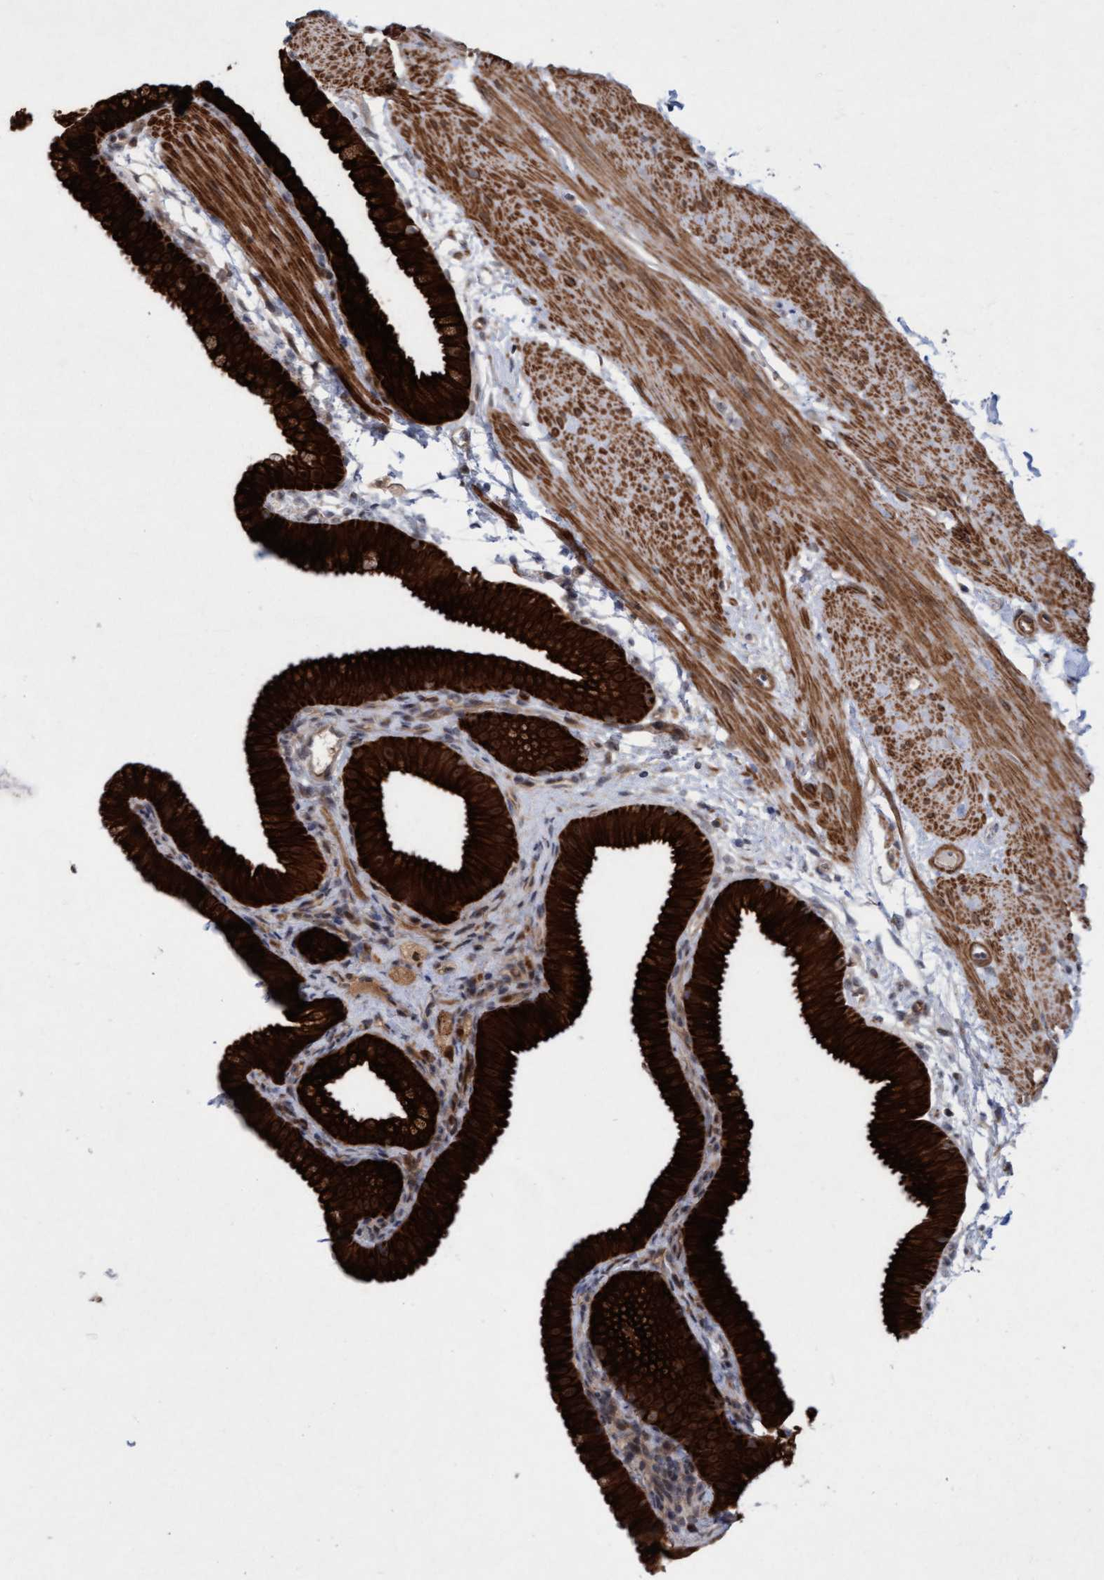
{"staining": {"intensity": "strong", "quantity": ">75%", "location": "cytoplasmic/membranous"}, "tissue": "gallbladder", "cell_type": "Glandular cells", "image_type": "normal", "snomed": [{"axis": "morphology", "description": "Normal tissue, NOS"}, {"axis": "topography", "description": "Gallbladder"}], "caption": "DAB (3,3'-diaminobenzidine) immunohistochemical staining of normal human gallbladder exhibits strong cytoplasmic/membranous protein expression in approximately >75% of glandular cells.", "gene": "RAP1GAP2", "patient": {"sex": "female", "age": 64}}